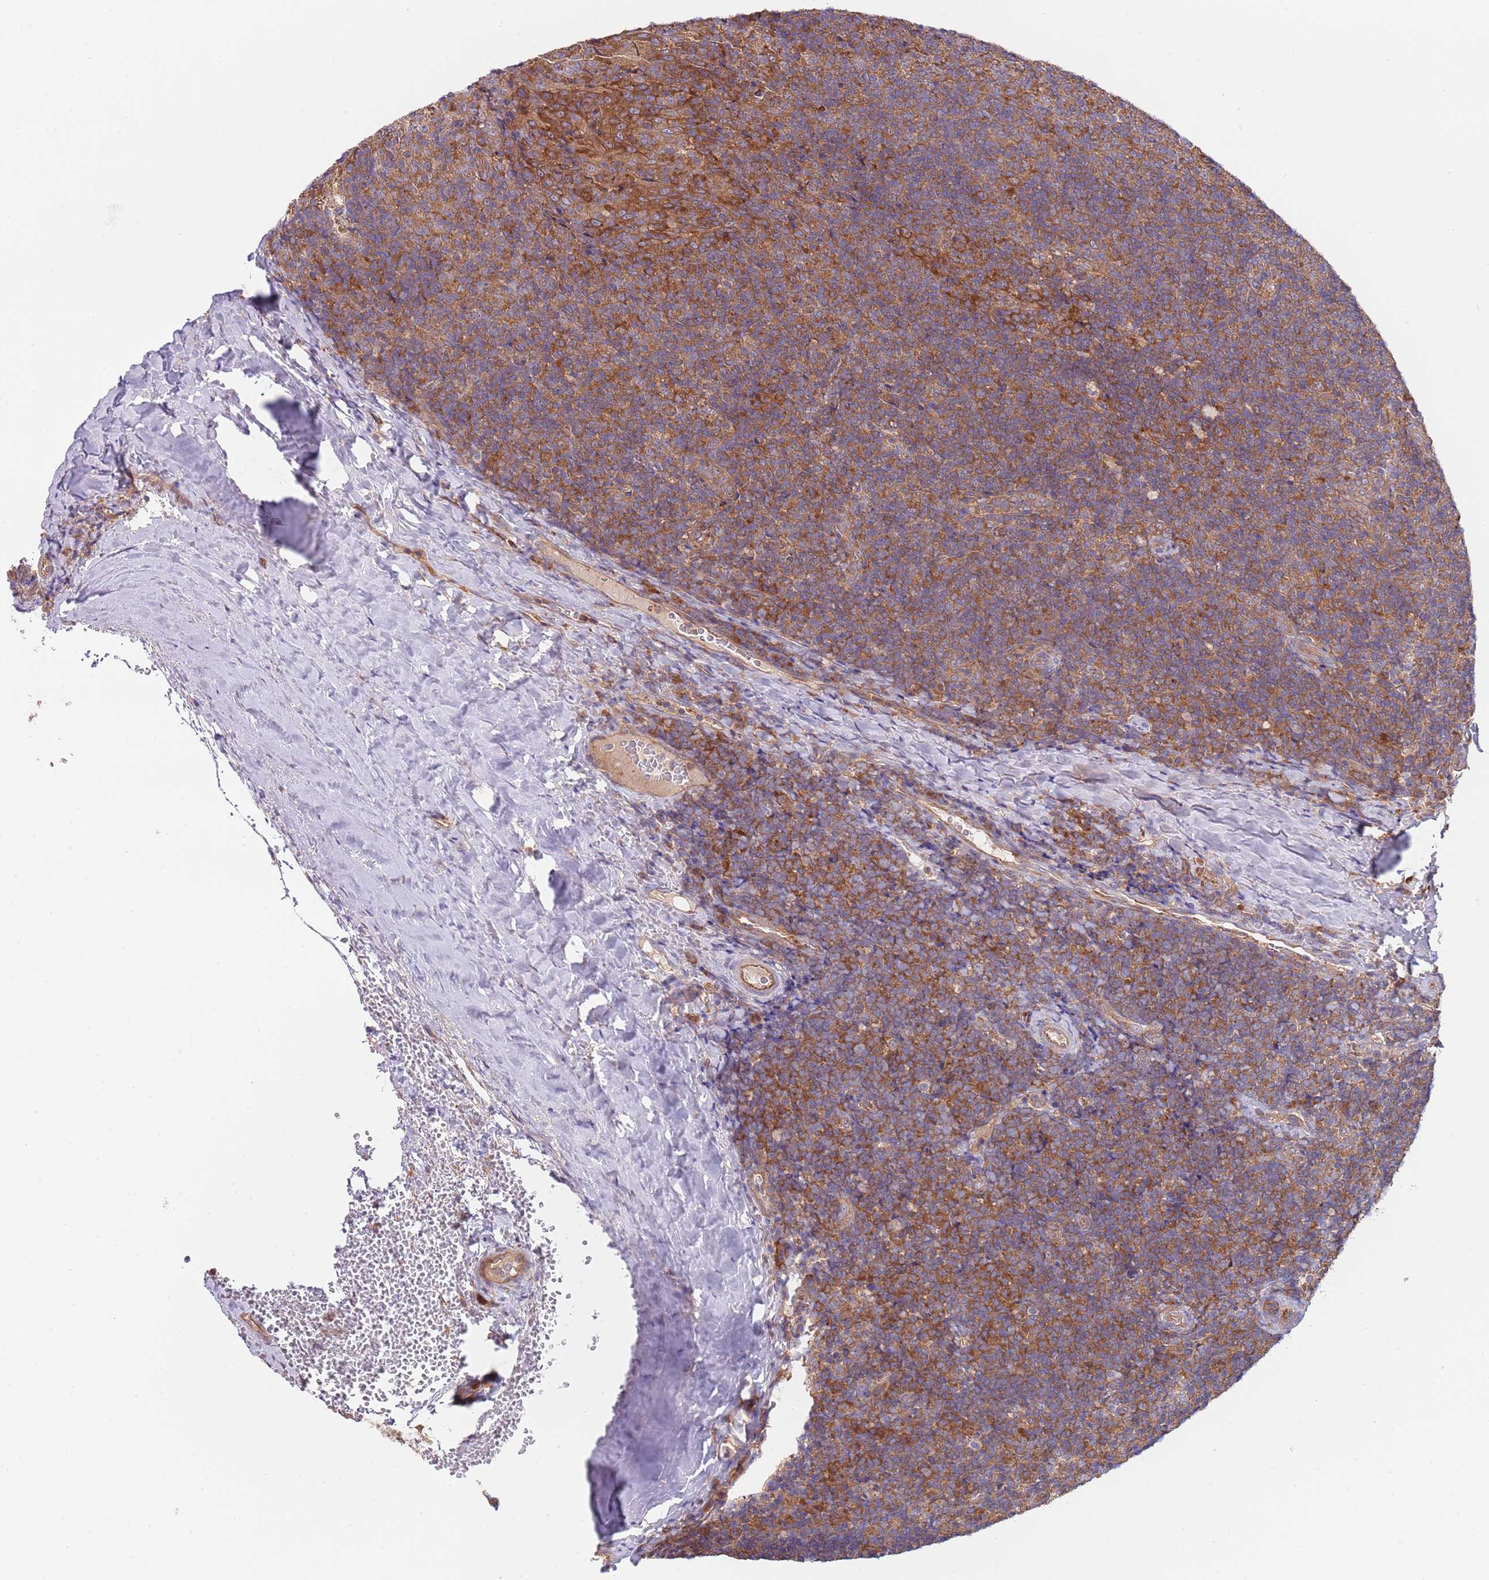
{"staining": {"intensity": "strong", "quantity": ">75%", "location": "cytoplasmic/membranous"}, "tissue": "tonsil", "cell_type": "Germinal center cells", "image_type": "normal", "snomed": [{"axis": "morphology", "description": "Normal tissue, NOS"}, {"axis": "topography", "description": "Tonsil"}], "caption": "Protein expression analysis of unremarkable human tonsil reveals strong cytoplasmic/membranous expression in approximately >75% of germinal center cells. (brown staining indicates protein expression, while blue staining denotes nuclei).", "gene": "EIF3F", "patient": {"sex": "male", "age": 17}}